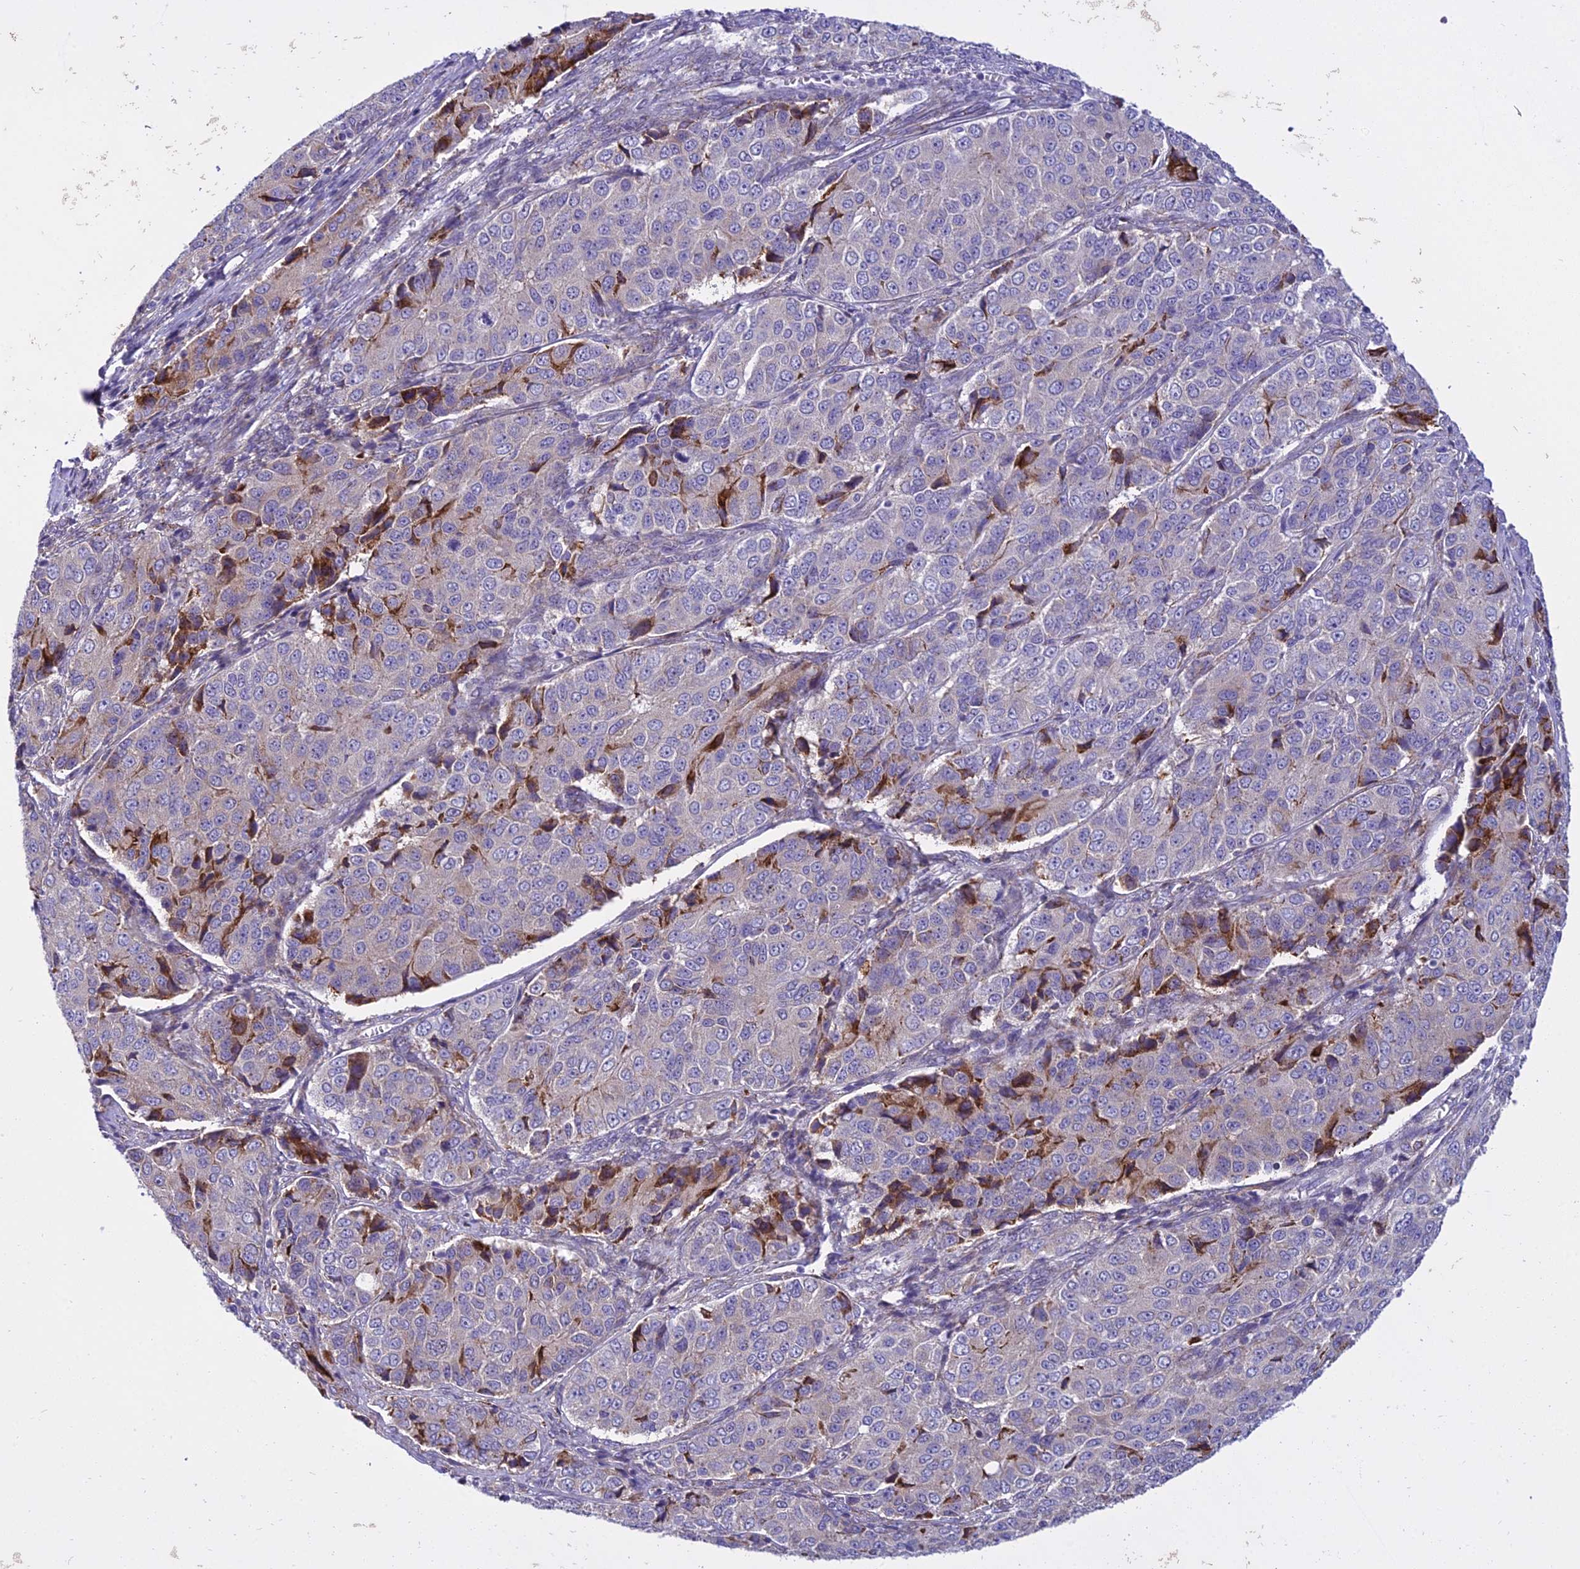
{"staining": {"intensity": "strong", "quantity": "<25%", "location": "cytoplasmic/membranous"}, "tissue": "ovarian cancer", "cell_type": "Tumor cells", "image_type": "cancer", "snomed": [{"axis": "morphology", "description": "Carcinoma, endometroid"}, {"axis": "topography", "description": "Ovary"}], "caption": "Tumor cells demonstrate strong cytoplasmic/membranous expression in about <25% of cells in endometroid carcinoma (ovarian).", "gene": "NEURL2", "patient": {"sex": "female", "age": 51}}